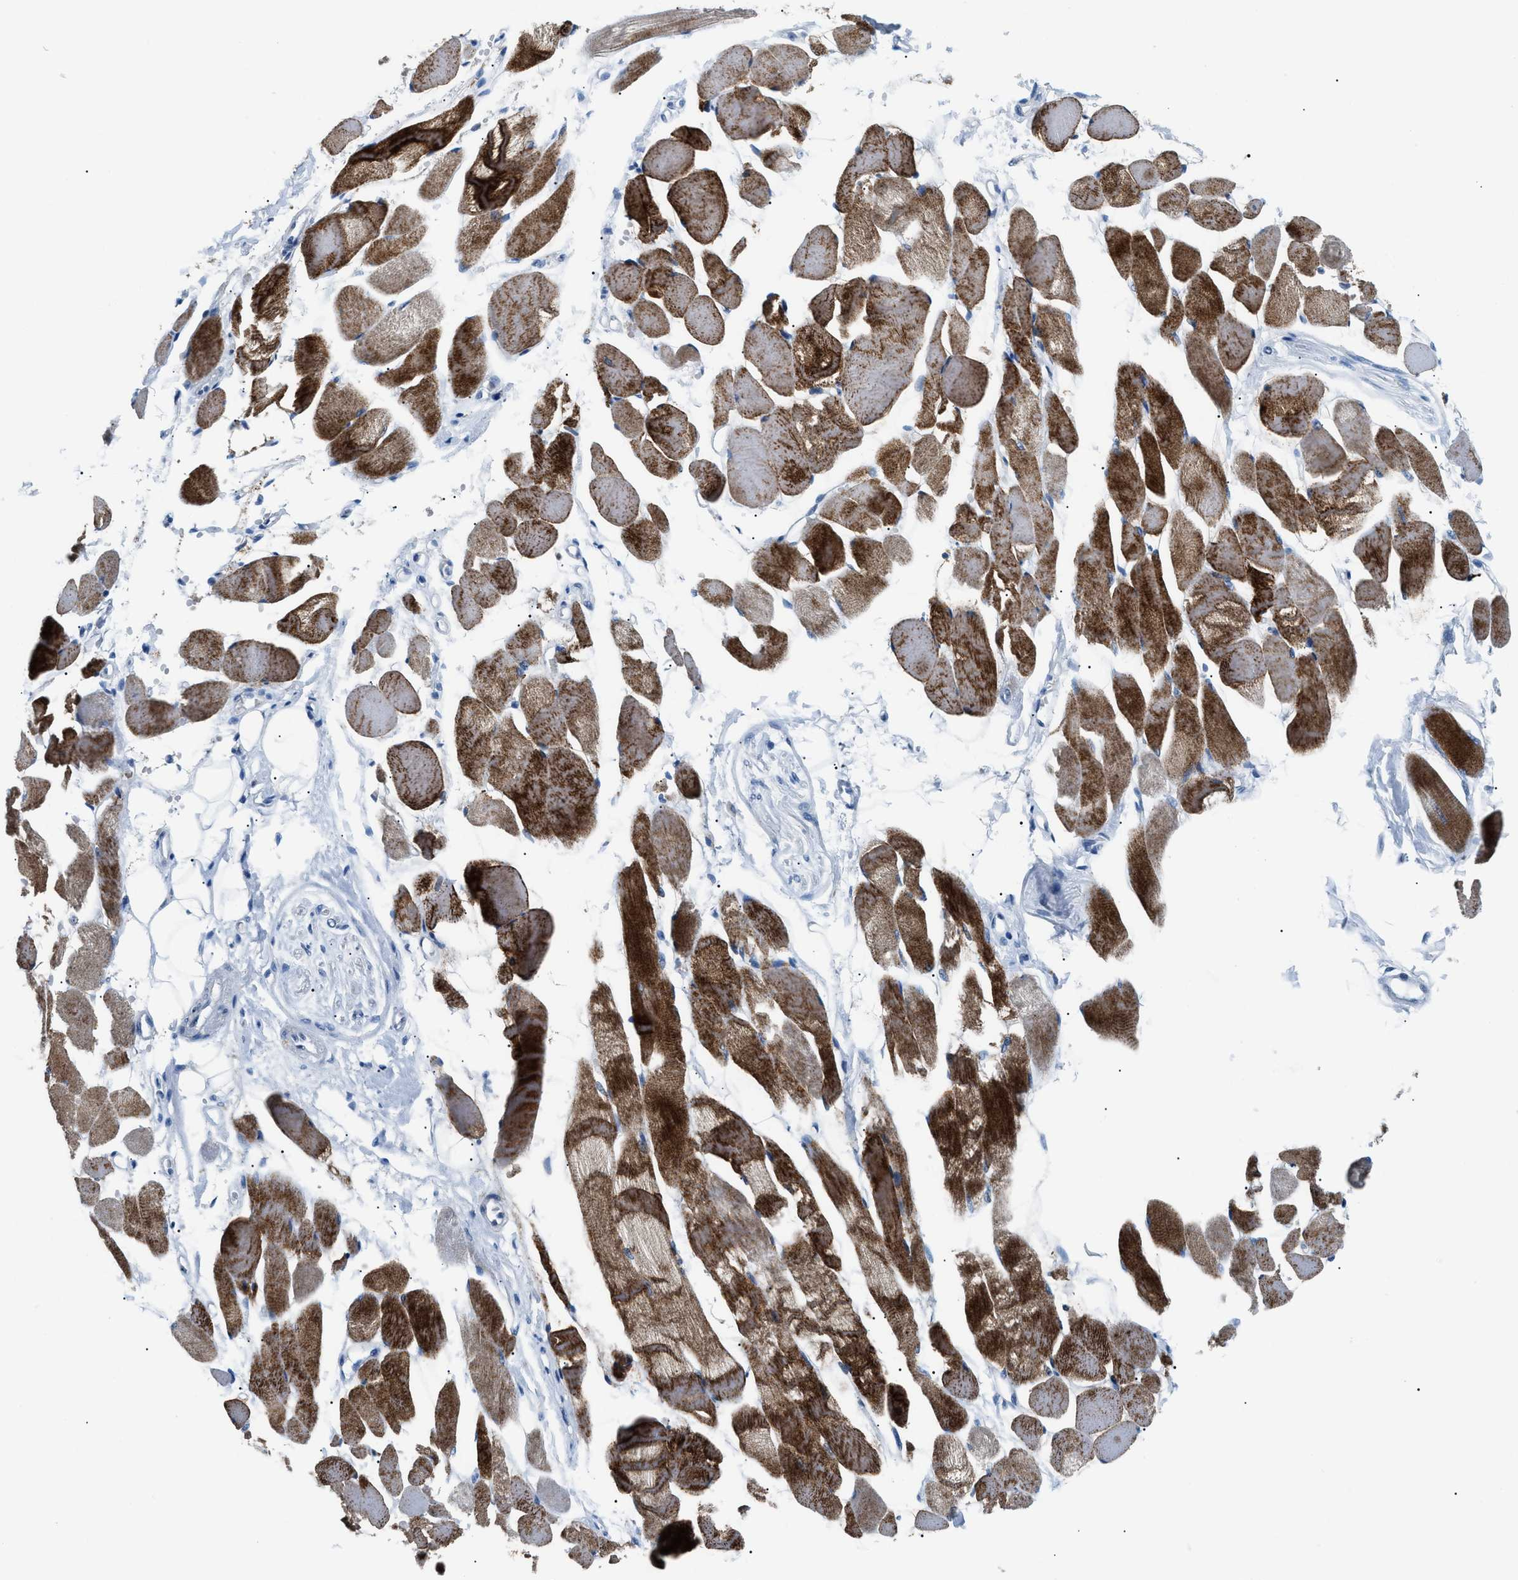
{"staining": {"intensity": "strong", "quantity": ">75%", "location": "cytoplasmic/membranous"}, "tissue": "skeletal muscle", "cell_type": "Myocytes", "image_type": "normal", "snomed": [{"axis": "morphology", "description": "Normal tissue, NOS"}, {"axis": "topography", "description": "Skeletal muscle"}, {"axis": "topography", "description": "Peripheral nerve tissue"}], "caption": "This is a photomicrograph of IHC staining of unremarkable skeletal muscle, which shows strong positivity in the cytoplasmic/membranous of myocytes.", "gene": "SMARCC1", "patient": {"sex": "female", "age": 84}}